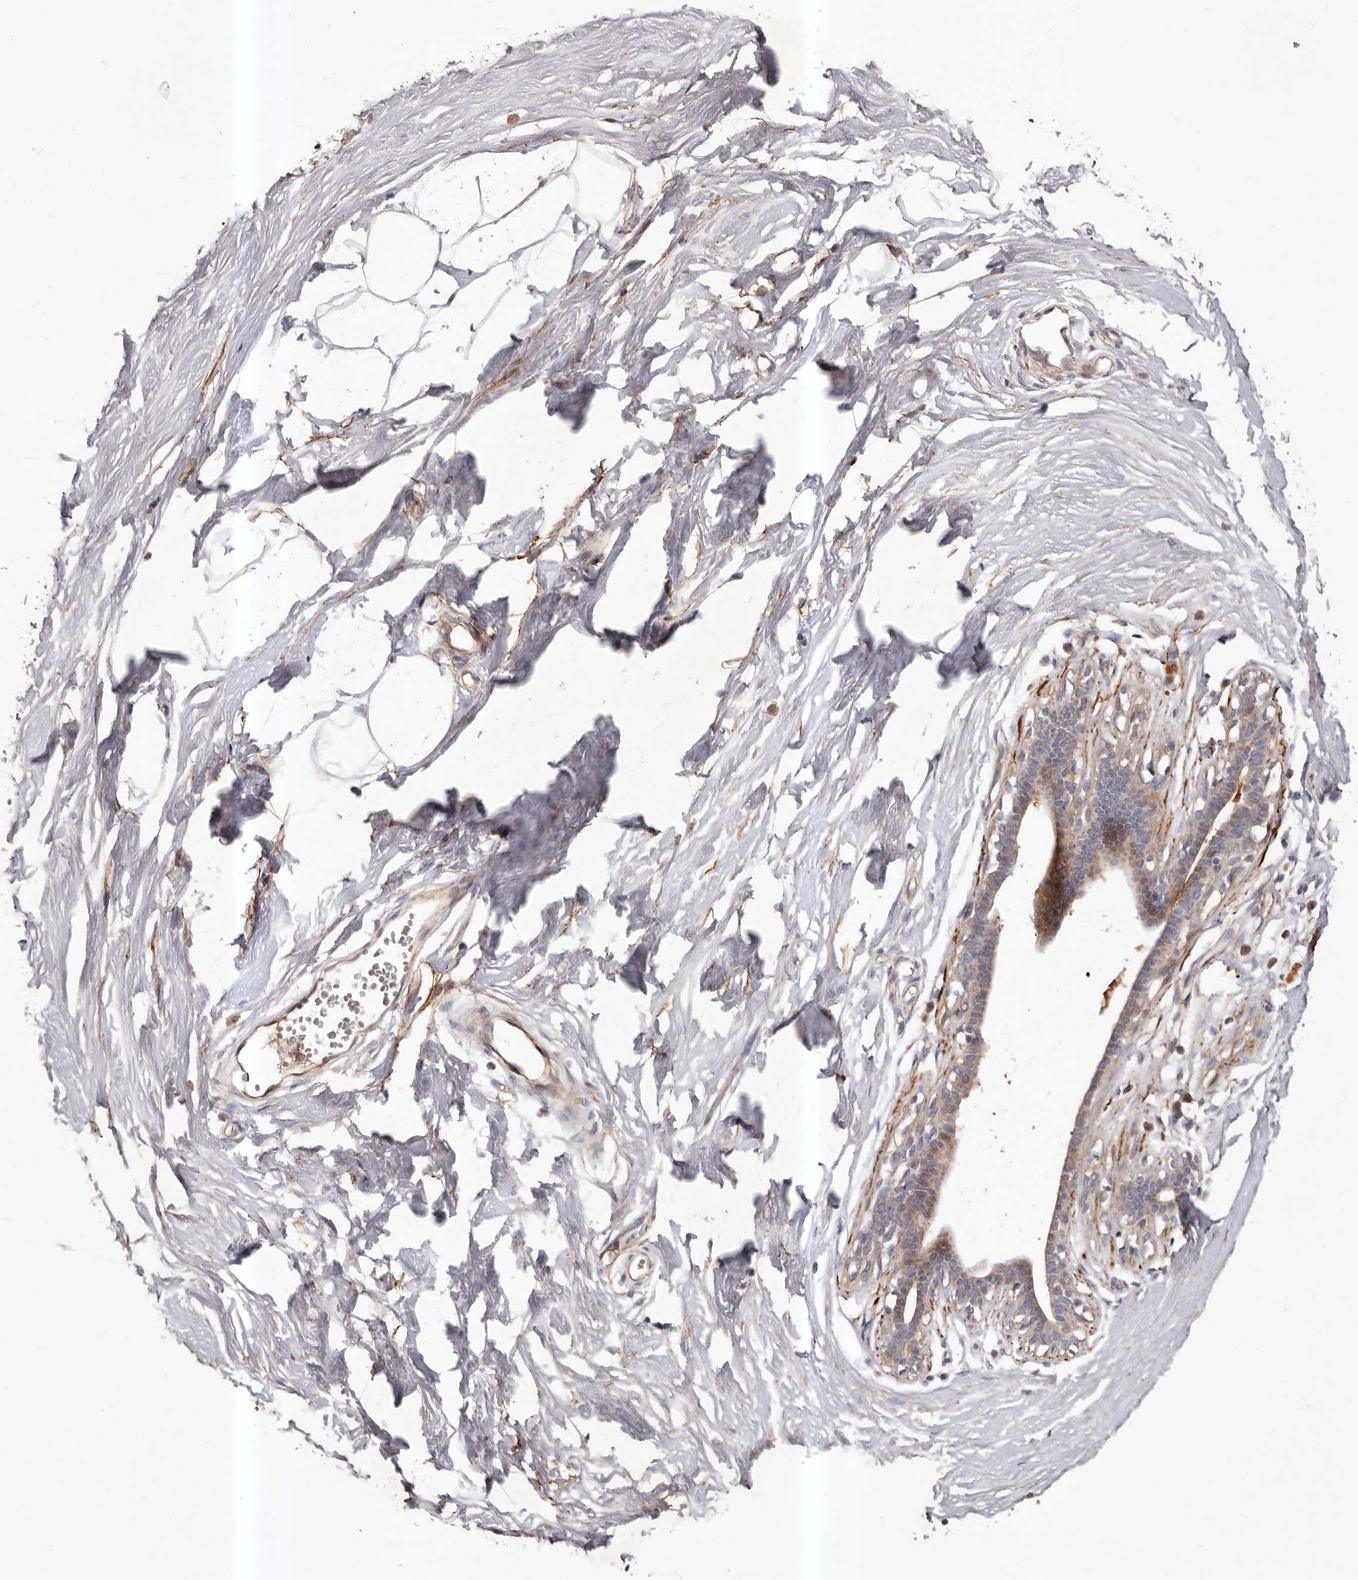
{"staining": {"intensity": "negative", "quantity": "none", "location": "none"}, "tissue": "breast", "cell_type": "Adipocytes", "image_type": "normal", "snomed": [{"axis": "morphology", "description": "Normal tissue, NOS"}, {"axis": "topography", "description": "Breast"}], "caption": "Immunohistochemistry image of benign breast: breast stained with DAB (3,3'-diaminobenzidine) demonstrates no significant protein expression in adipocytes. (DAB (3,3'-diaminobenzidine) IHC, high magnification).", "gene": "HBS1L", "patient": {"sex": "female", "age": 26}}